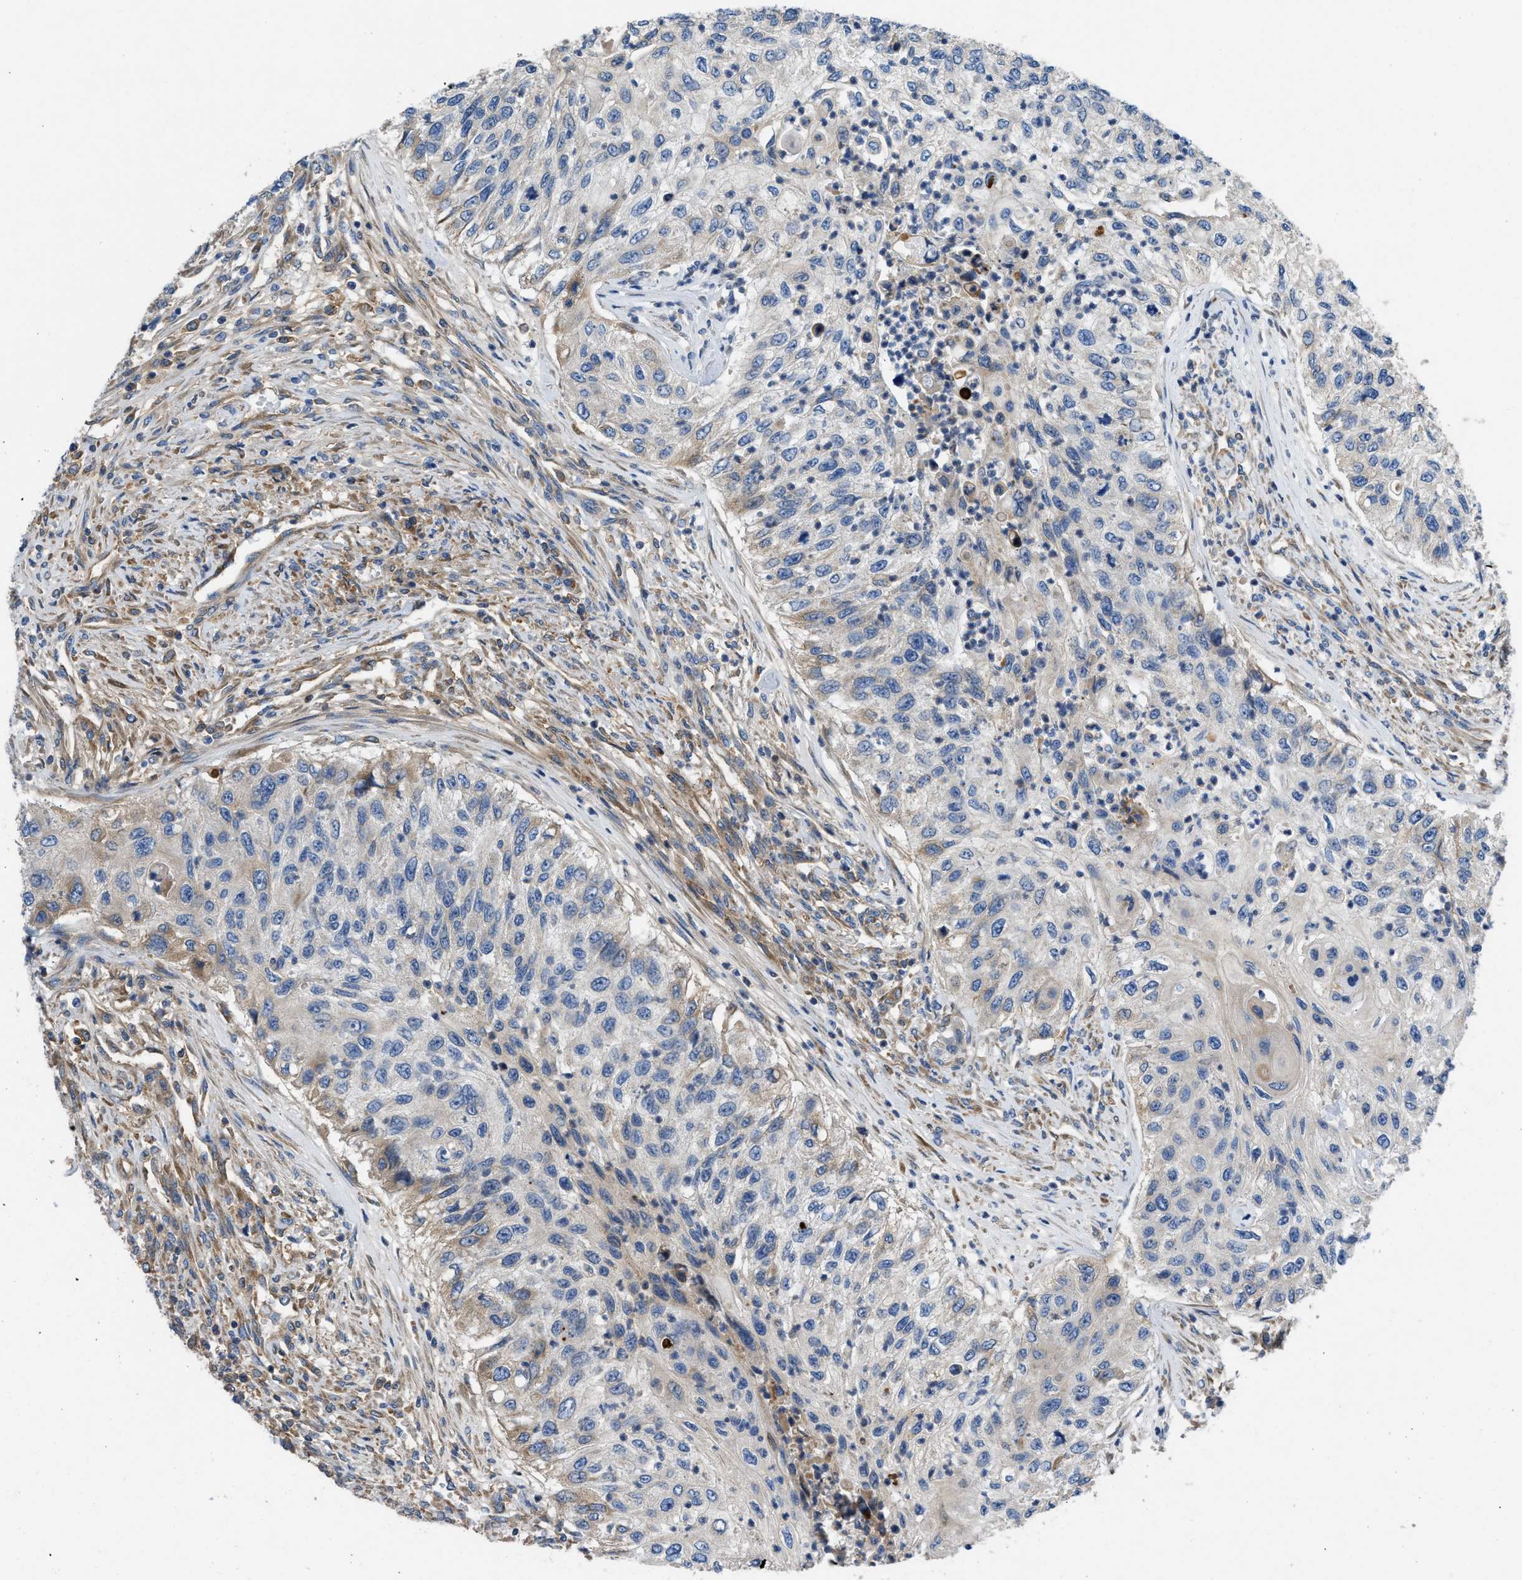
{"staining": {"intensity": "weak", "quantity": "25%-75%", "location": "cytoplasmic/membranous"}, "tissue": "urothelial cancer", "cell_type": "Tumor cells", "image_type": "cancer", "snomed": [{"axis": "morphology", "description": "Urothelial carcinoma, High grade"}, {"axis": "topography", "description": "Urinary bladder"}], "caption": "The micrograph exhibits a brown stain indicating the presence of a protein in the cytoplasmic/membranous of tumor cells in urothelial cancer.", "gene": "GGCX", "patient": {"sex": "female", "age": 60}}